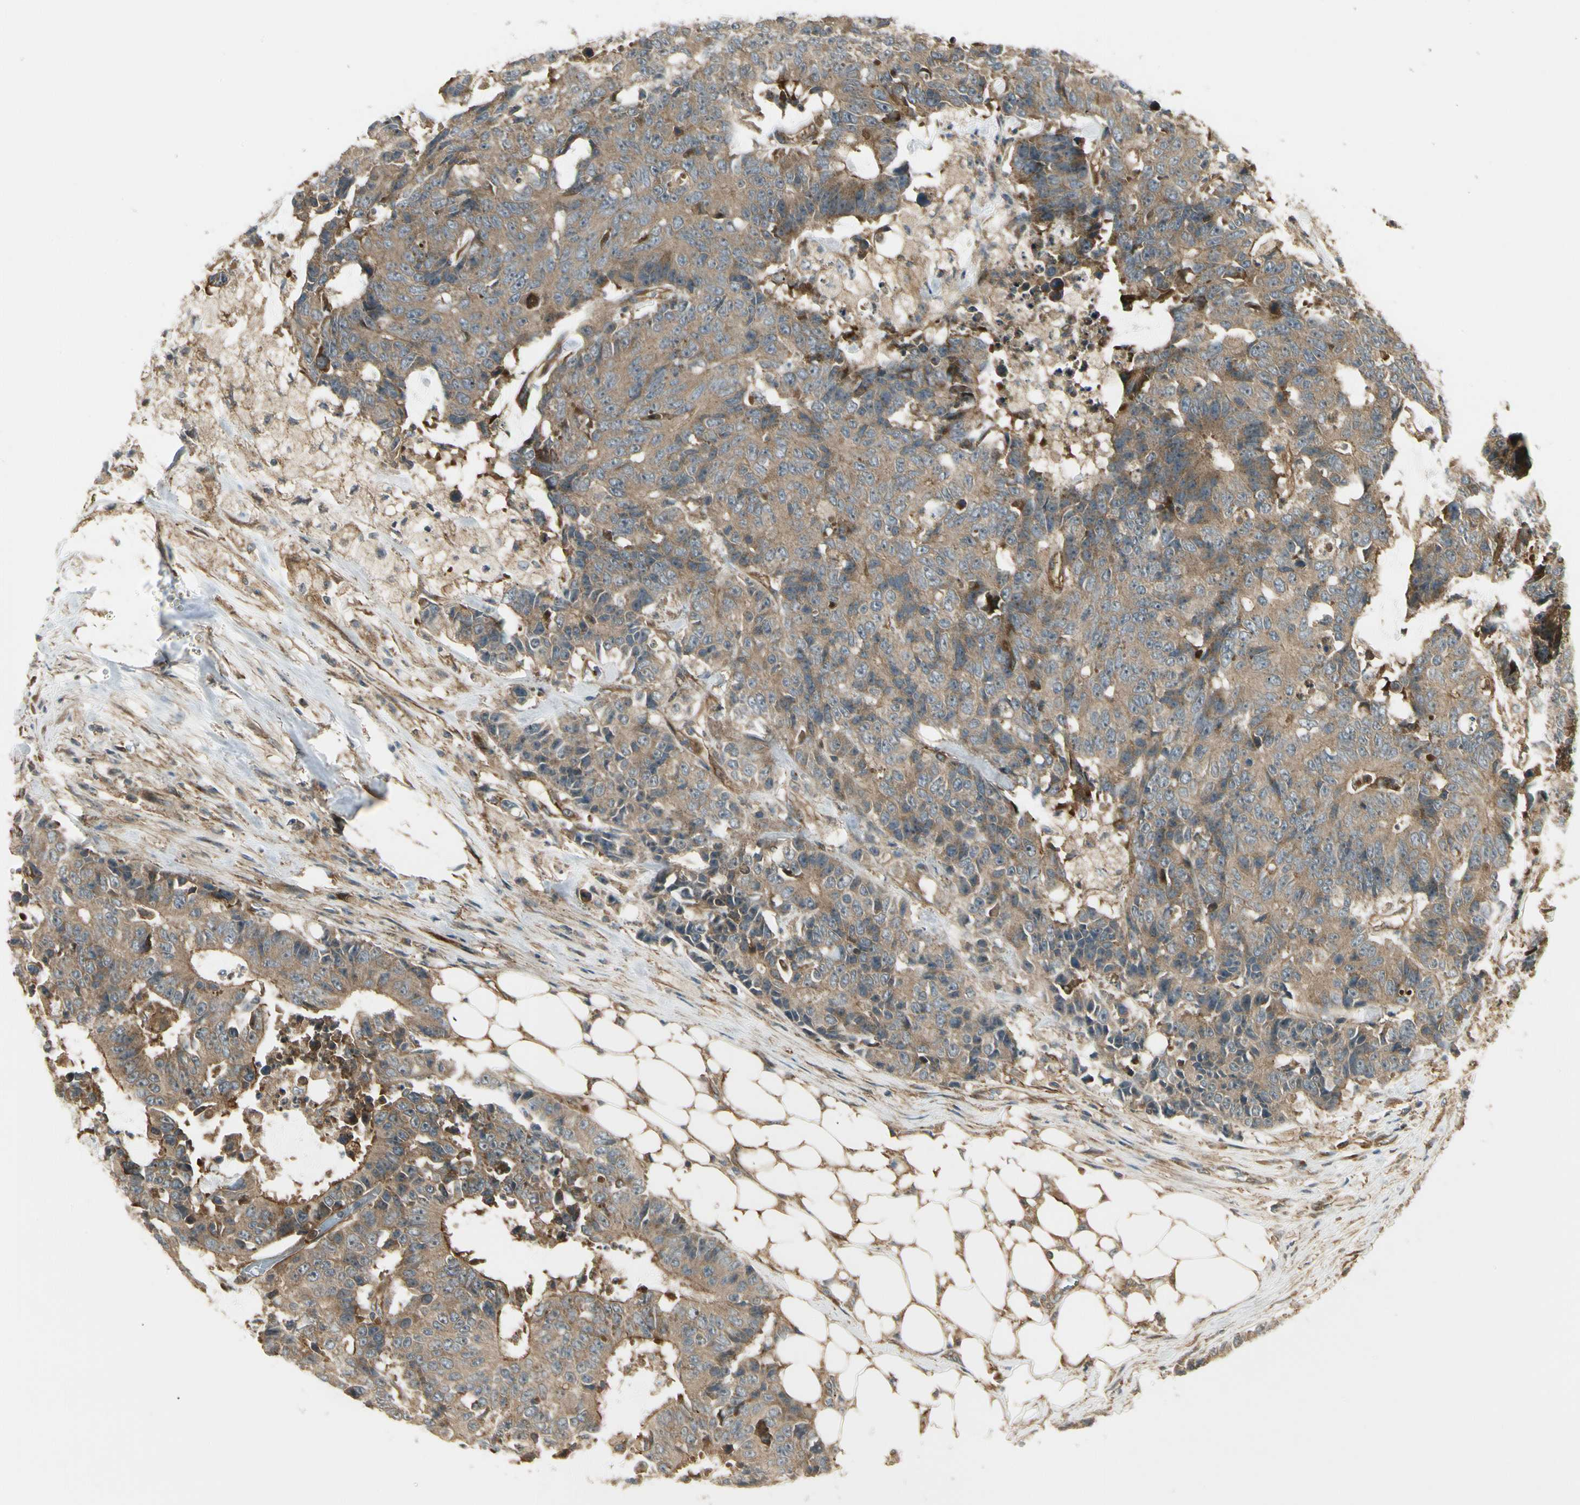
{"staining": {"intensity": "moderate", "quantity": ">75%", "location": "cytoplasmic/membranous"}, "tissue": "colorectal cancer", "cell_type": "Tumor cells", "image_type": "cancer", "snomed": [{"axis": "morphology", "description": "Adenocarcinoma, NOS"}, {"axis": "topography", "description": "Colon"}], "caption": "Protein expression analysis of human colorectal adenocarcinoma reveals moderate cytoplasmic/membranous expression in approximately >75% of tumor cells.", "gene": "FKBP15", "patient": {"sex": "female", "age": 86}}